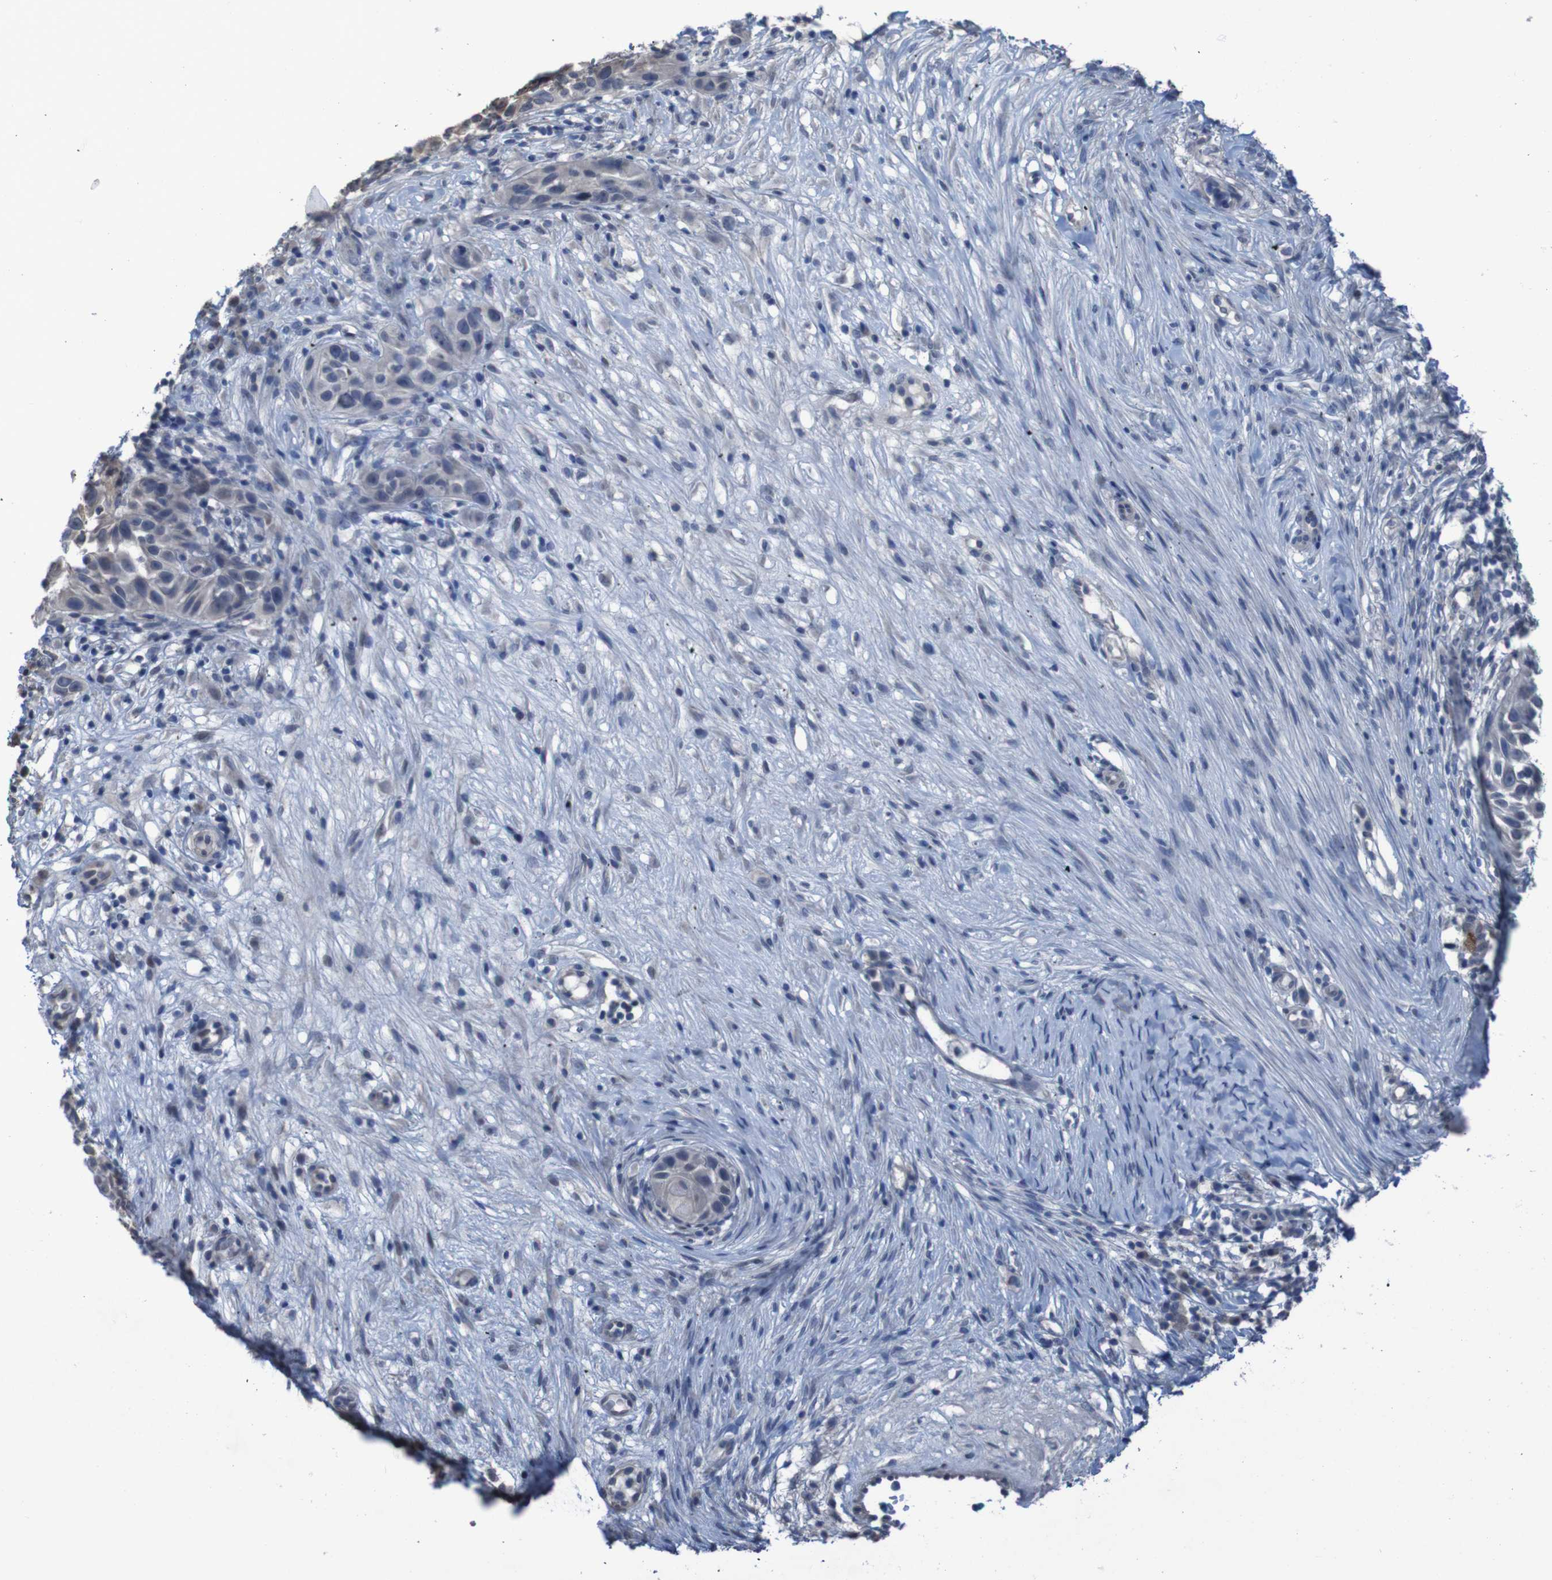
{"staining": {"intensity": "weak", "quantity": "<25%", "location": "cytoplasmic/membranous"}, "tissue": "skin cancer", "cell_type": "Tumor cells", "image_type": "cancer", "snomed": [{"axis": "morphology", "description": "Squamous cell carcinoma, NOS"}, {"axis": "topography", "description": "Skin"}], "caption": "High power microscopy photomicrograph of an immunohistochemistry image of skin squamous cell carcinoma, revealing no significant positivity in tumor cells.", "gene": "CLDN18", "patient": {"sex": "female", "age": 44}}